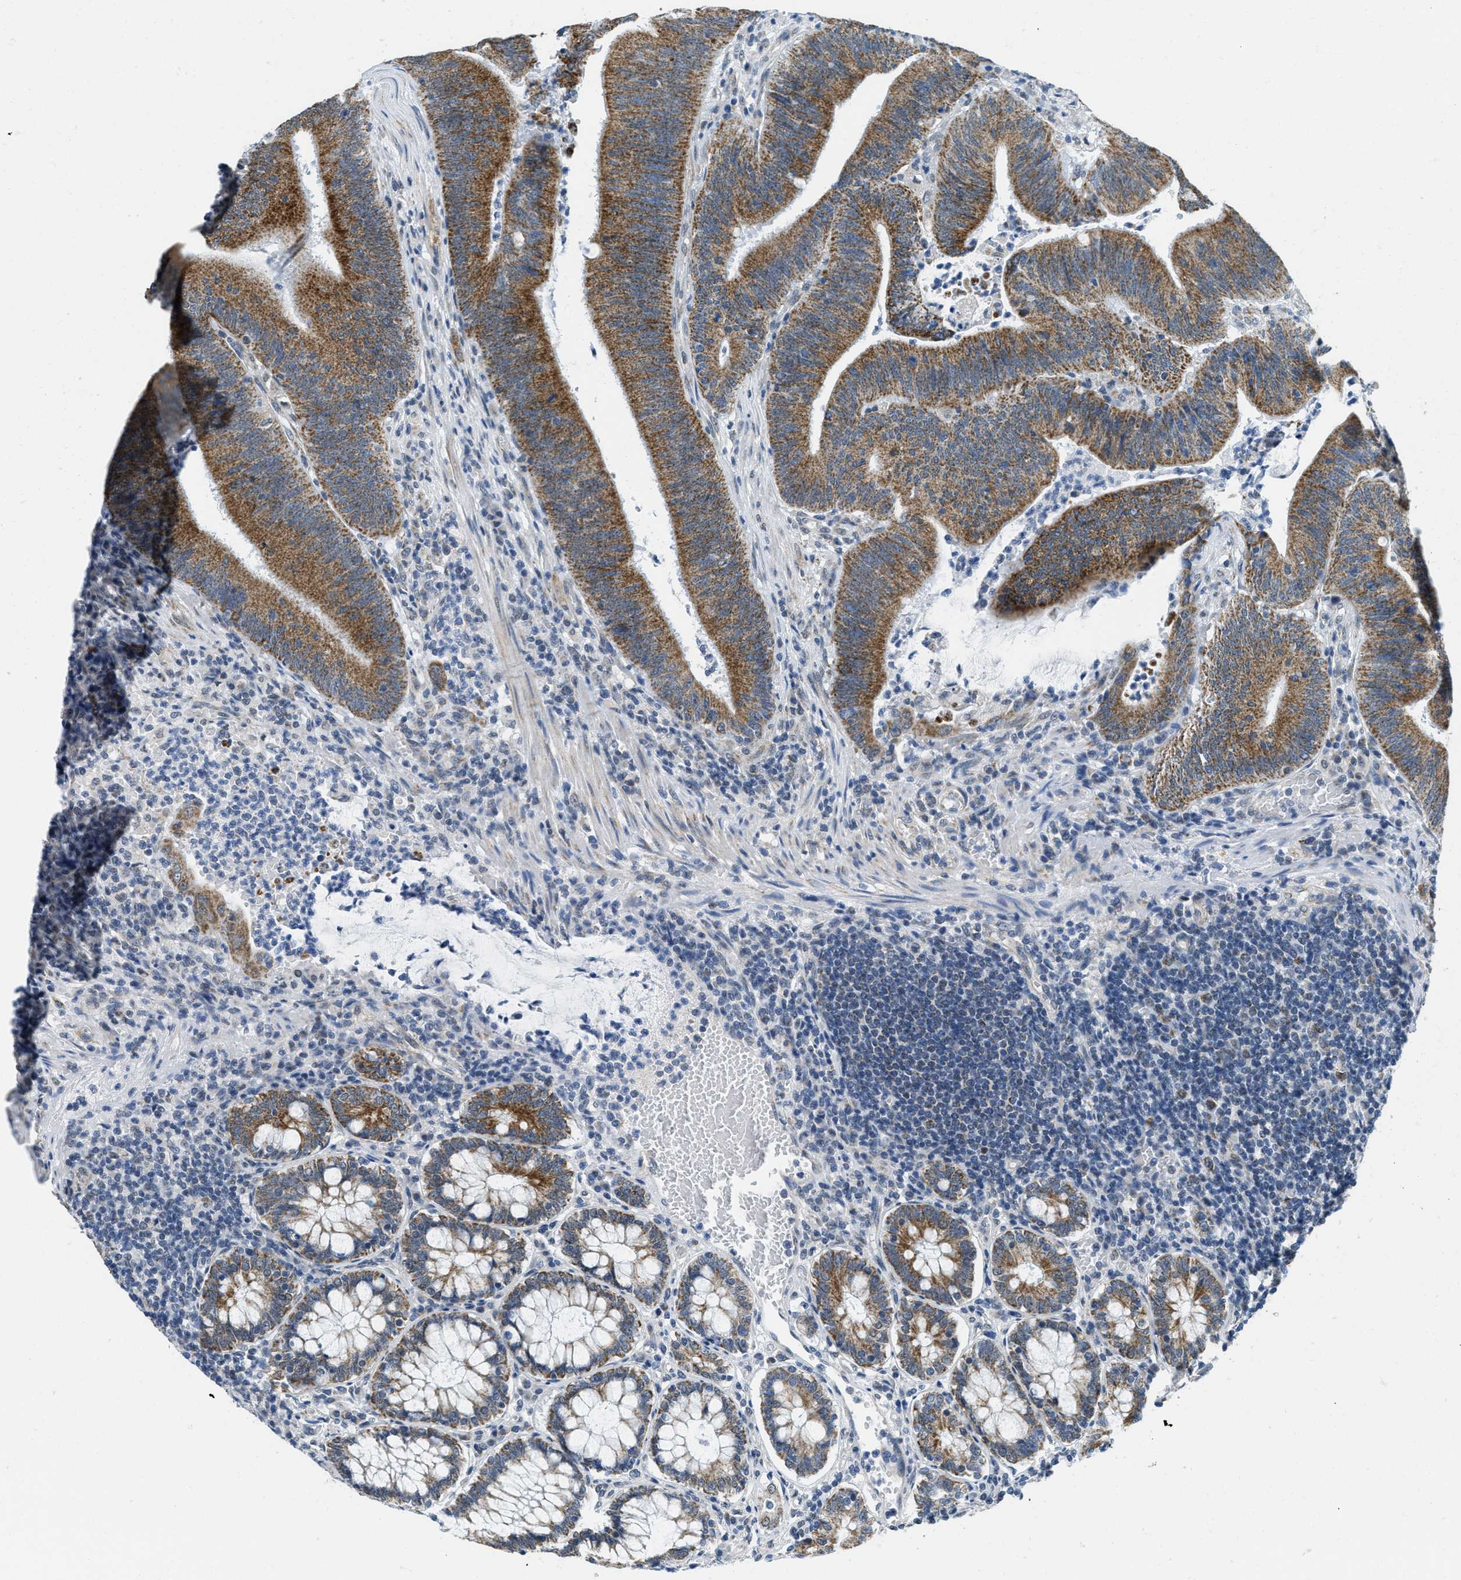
{"staining": {"intensity": "moderate", "quantity": ">75%", "location": "cytoplasmic/membranous"}, "tissue": "colorectal cancer", "cell_type": "Tumor cells", "image_type": "cancer", "snomed": [{"axis": "morphology", "description": "Normal tissue, NOS"}, {"axis": "morphology", "description": "Adenocarcinoma, NOS"}, {"axis": "topography", "description": "Rectum"}], "caption": "A medium amount of moderate cytoplasmic/membranous staining is identified in approximately >75% of tumor cells in adenocarcinoma (colorectal) tissue. The staining is performed using DAB (3,3'-diaminobenzidine) brown chromogen to label protein expression. The nuclei are counter-stained blue using hematoxylin.", "gene": "TOMM70", "patient": {"sex": "female", "age": 66}}